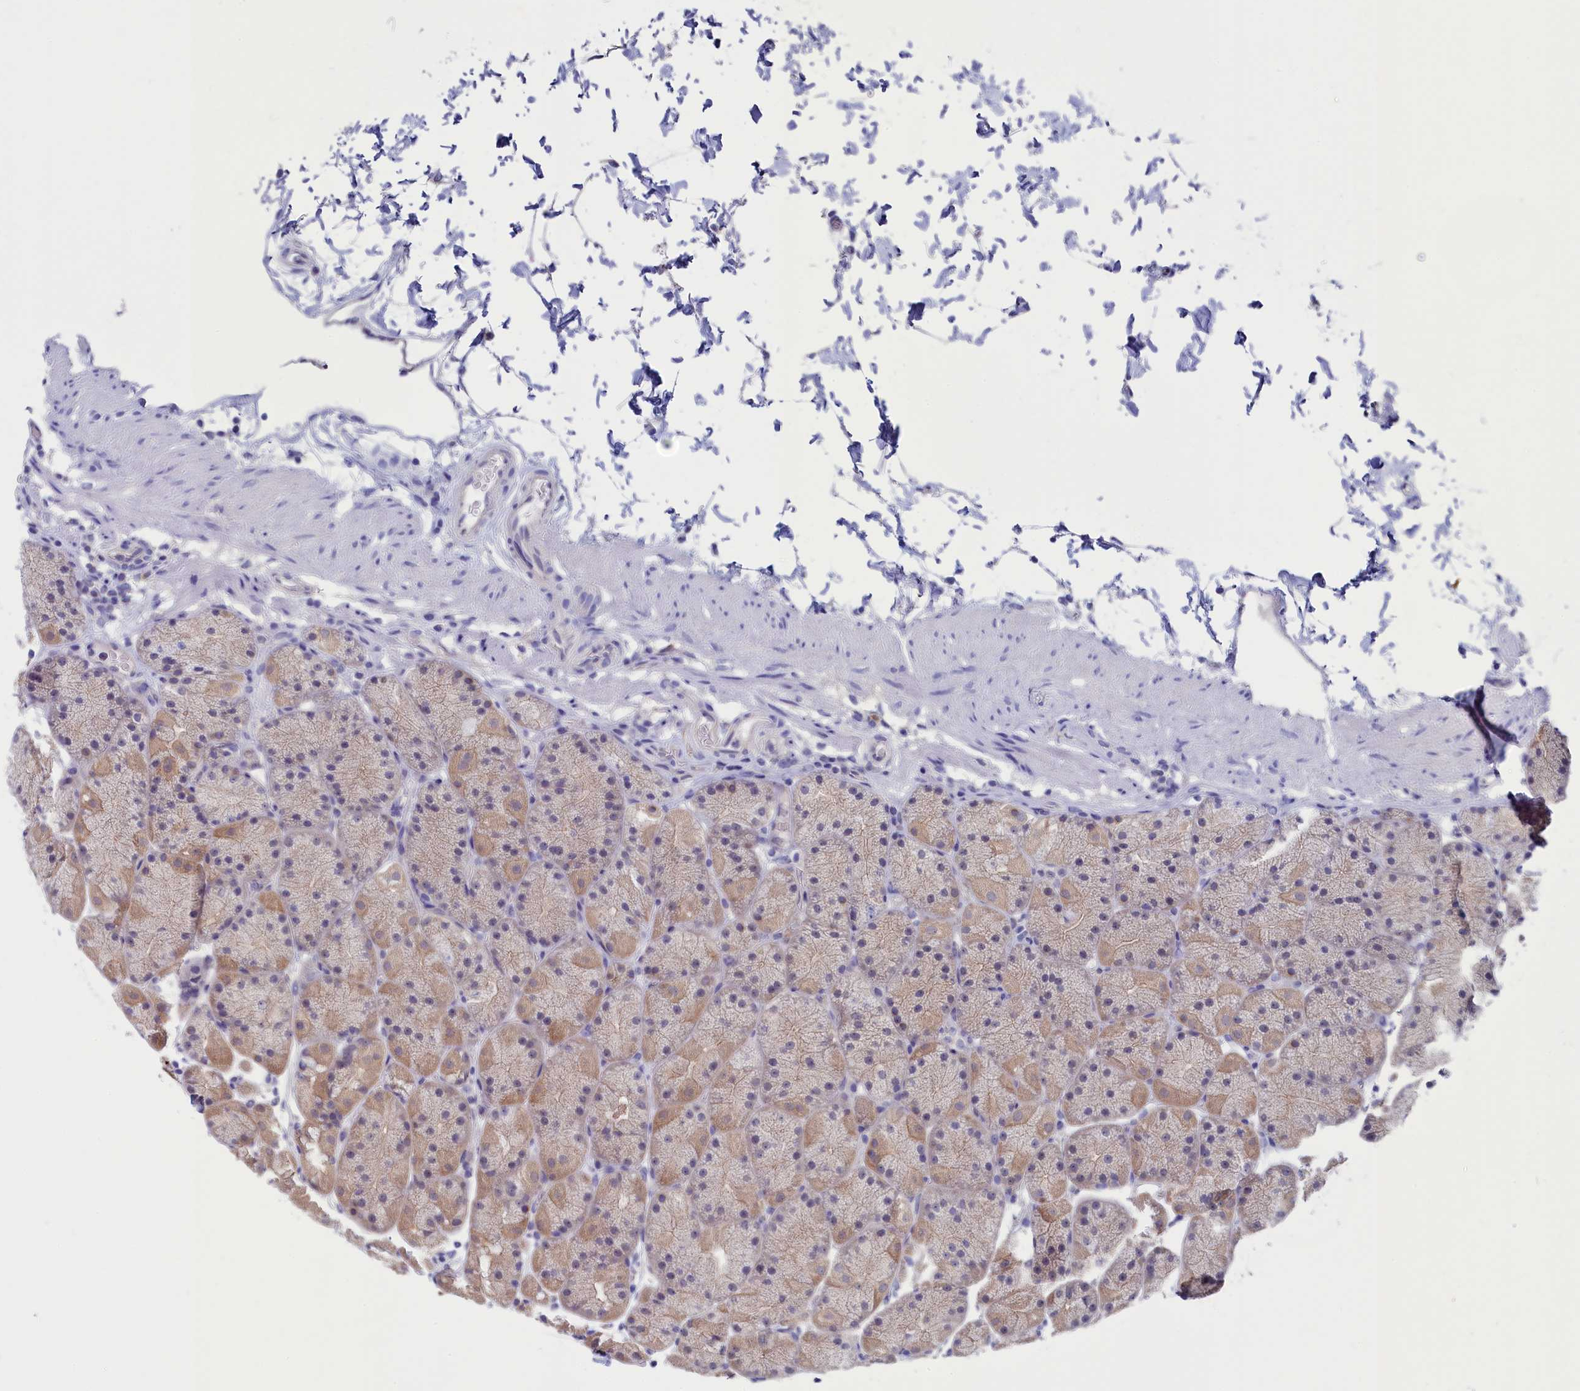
{"staining": {"intensity": "moderate", "quantity": "25%-75%", "location": "cytoplasmic/membranous"}, "tissue": "stomach", "cell_type": "Glandular cells", "image_type": "normal", "snomed": [{"axis": "morphology", "description": "Normal tissue, NOS"}, {"axis": "topography", "description": "Stomach, upper"}, {"axis": "topography", "description": "Stomach, lower"}], "caption": "This is a photomicrograph of immunohistochemistry staining of benign stomach, which shows moderate expression in the cytoplasmic/membranous of glandular cells.", "gene": "CIAPIN1", "patient": {"sex": "male", "age": 67}}